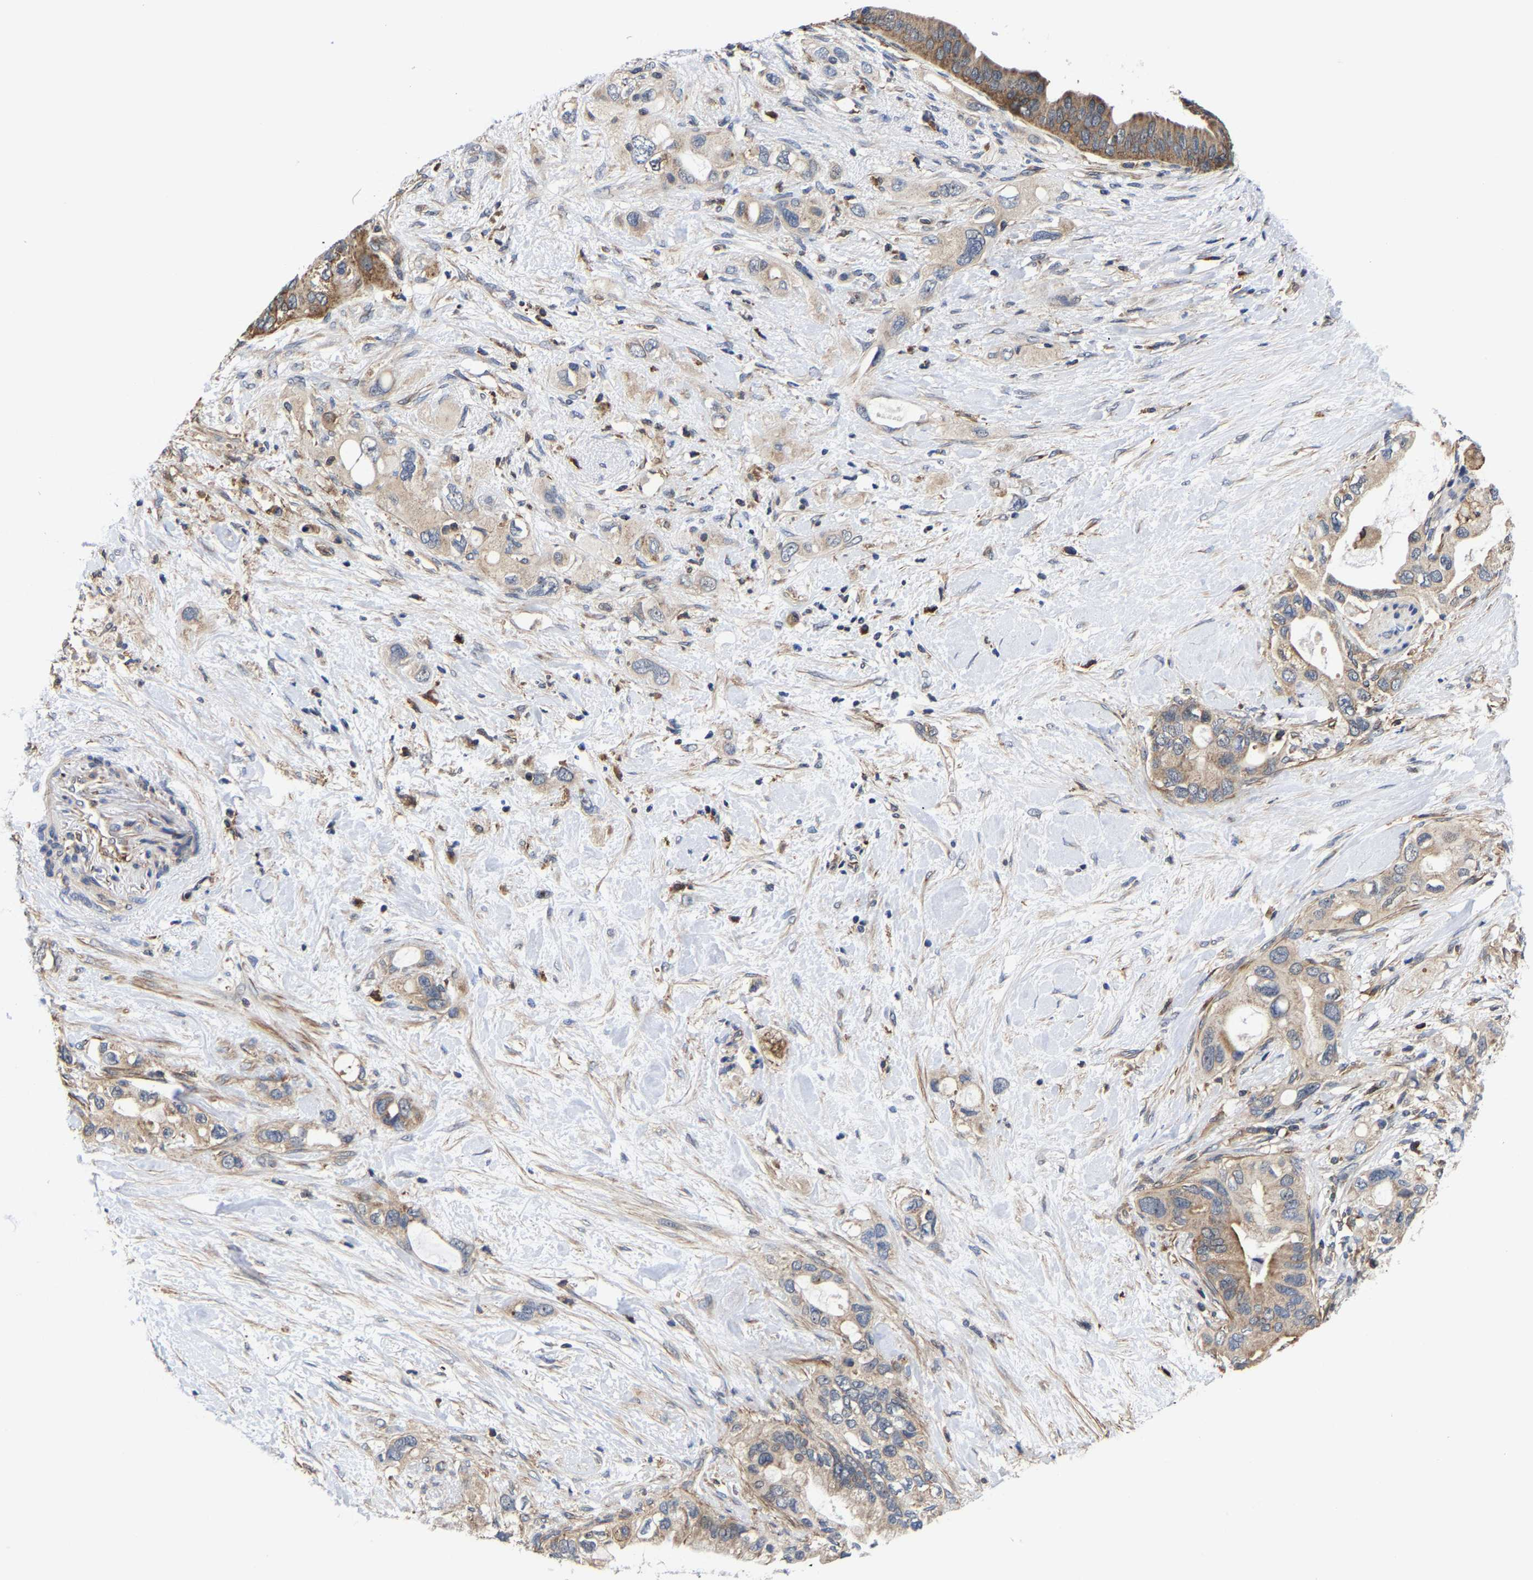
{"staining": {"intensity": "weak", "quantity": ">75%", "location": "cytoplasmic/membranous"}, "tissue": "pancreatic cancer", "cell_type": "Tumor cells", "image_type": "cancer", "snomed": [{"axis": "morphology", "description": "Adenocarcinoma, NOS"}, {"axis": "topography", "description": "Pancreas"}], "caption": "This photomicrograph shows adenocarcinoma (pancreatic) stained with immunohistochemistry to label a protein in brown. The cytoplasmic/membranous of tumor cells show weak positivity for the protein. Nuclei are counter-stained blue.", "gene": "PFKFB3", "patient": {"sex": "female", "age": 56}}